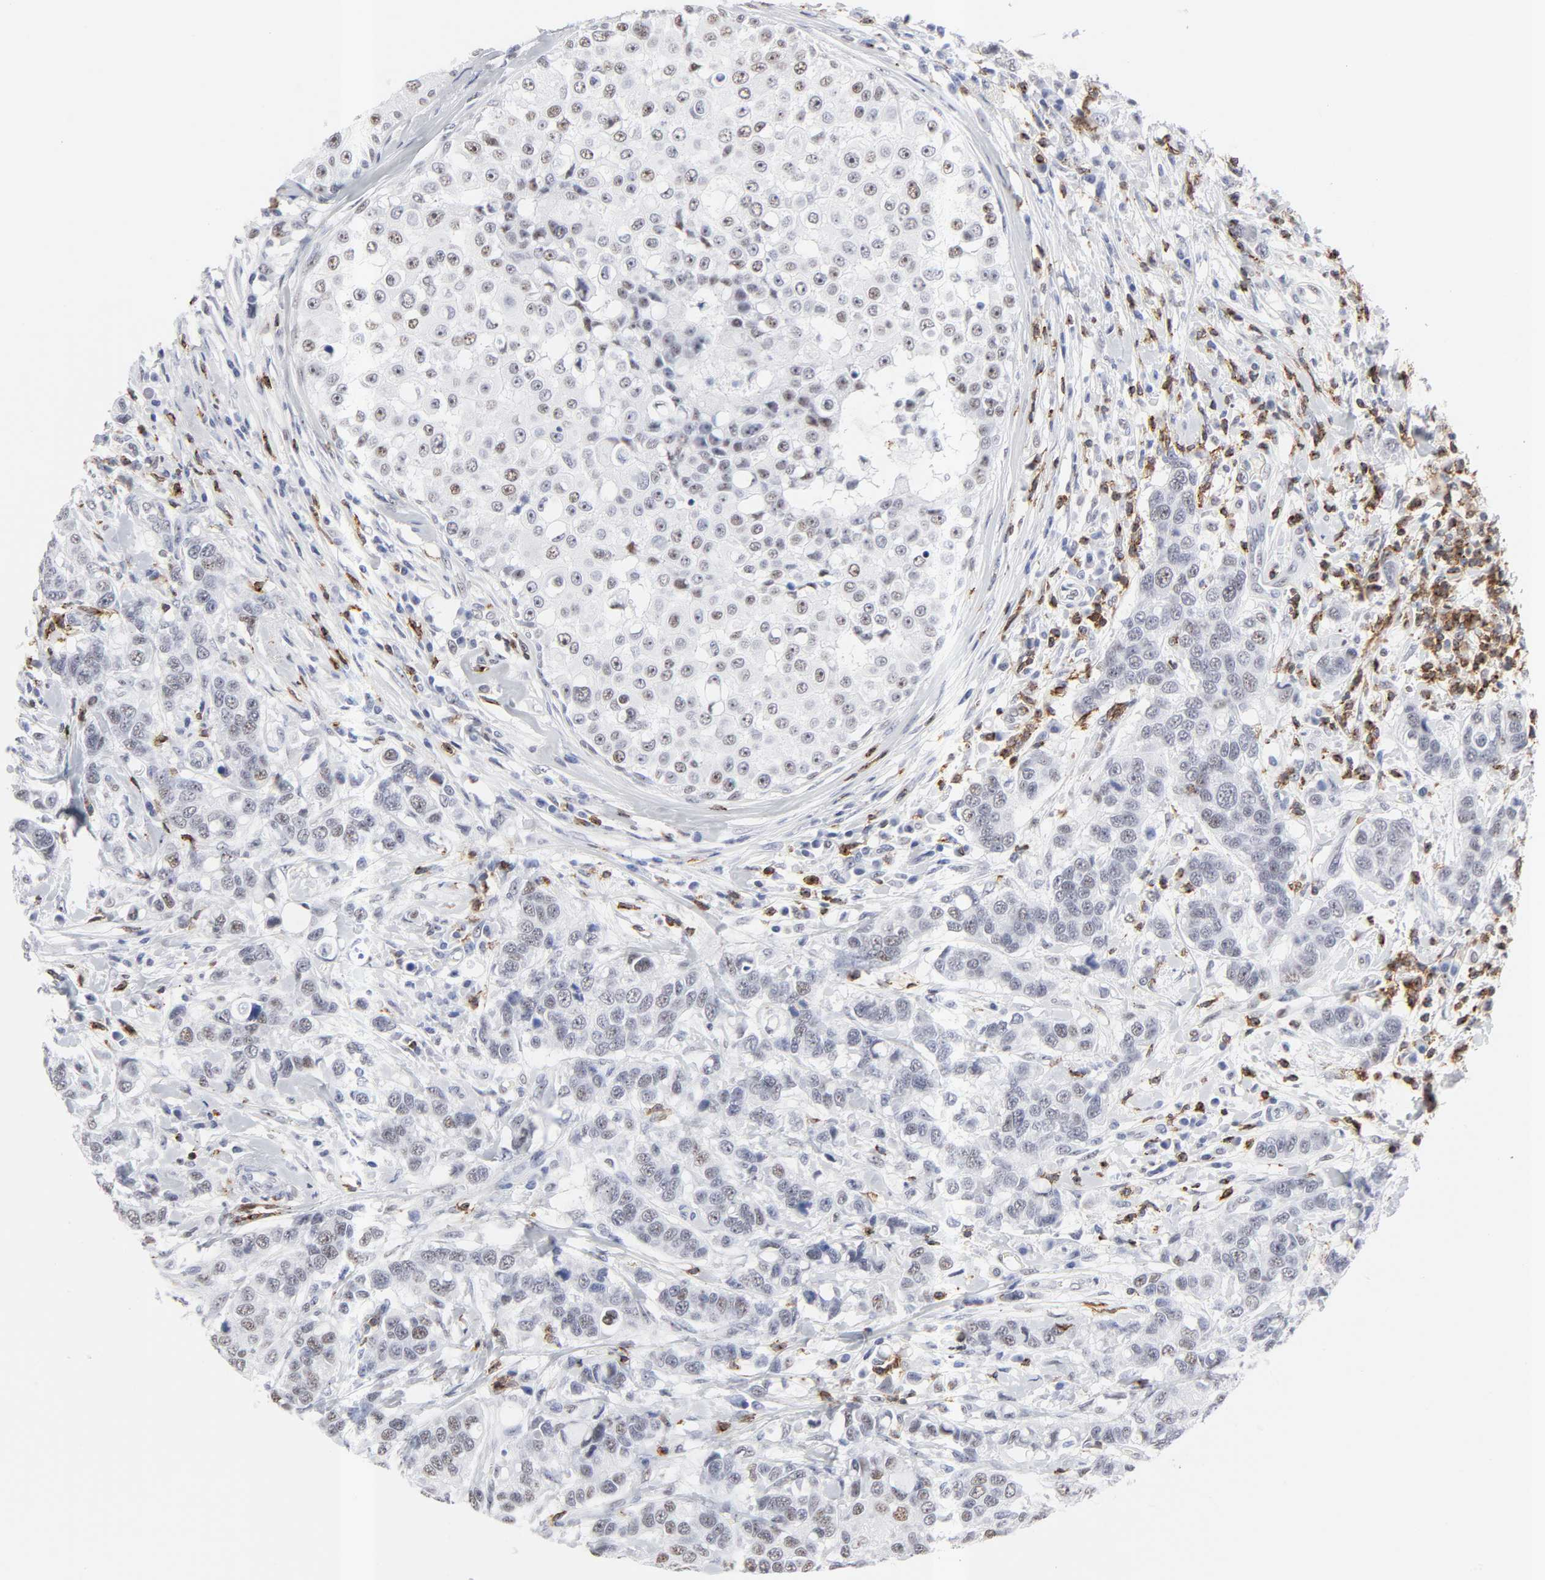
{"staining": {"intensity": "weak", "quantity": "<25%", "location": "nuclear"}, "tissue": "breast cancer", "cell_type": "Tumor cells", "image_type": "cancer", "snomed": [{"axis": "morphology", "description": "Duct carcinoma"}, {"axis": "topography", "description": "Breast"}], "caption": "Tumor cells are negative for brown protein staining in invasive ductal carcinoma (breast).", "gene": "CD2", "patient": {"sex": "female", "age": 27}}